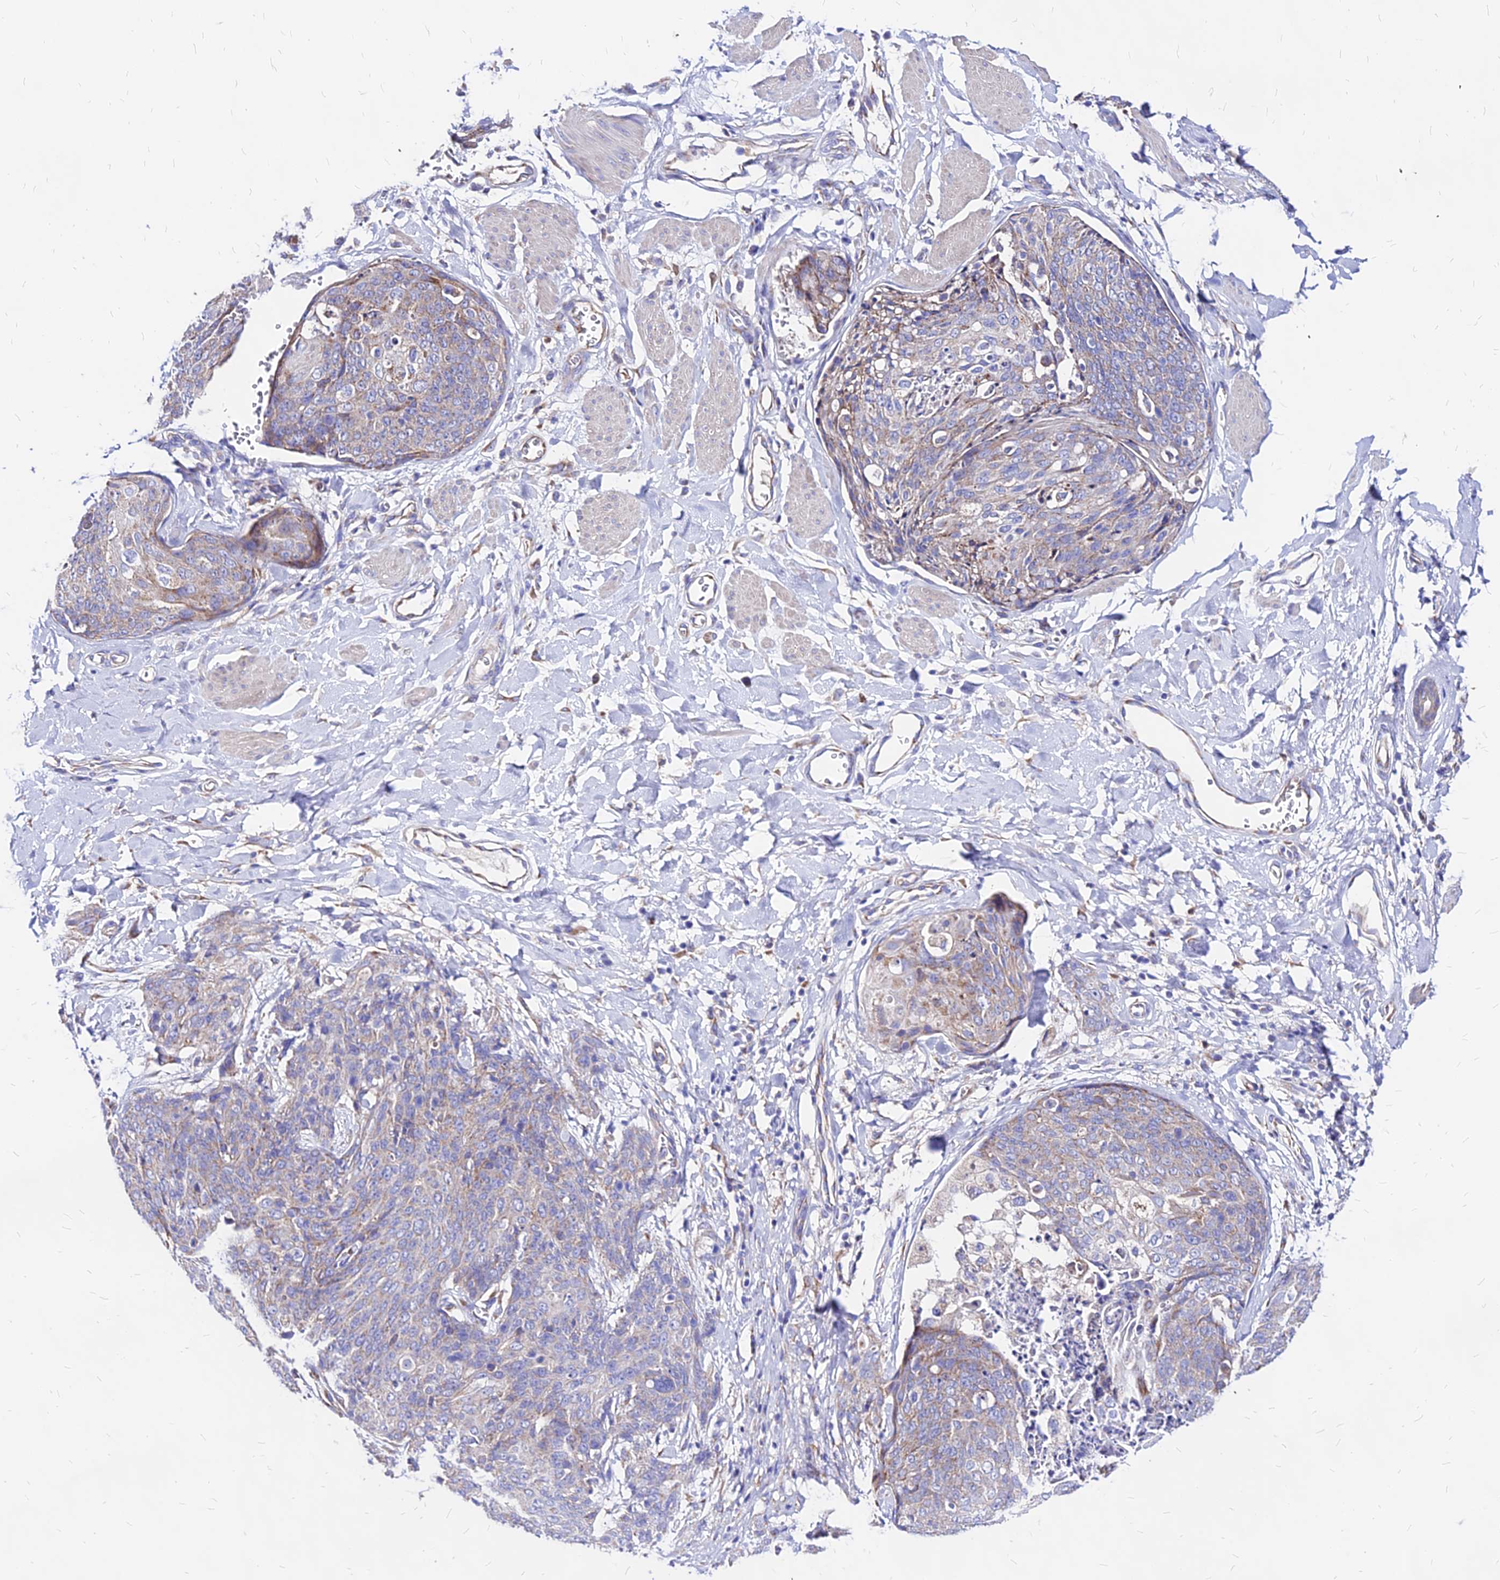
{"staining": {"intensity": "weak", "quantity": "<25%", "location": "cytoplasmic/membranous"}, "tissue": "skin cancer", "cell_type": "Tumor cells", "image_type": "cancer", "snomed": [{"axis": "morphology", "description": "Squamous cell carcinoma, NOS"}, {"axis": "topography", "description": "Skin"}, {"axis": "topography", "description": "Vulva"}], "caption": "Immunohistochemistry (IHC) micrograph of neoplastic tissue: squamous cell carcinoma (skin) stained with DAB (3,3'-diaminobenzidine) shows no significant protein positivity in tumor cells.", "gene": "MRPL3", "patient": {"sex": "female", "age": 85}}